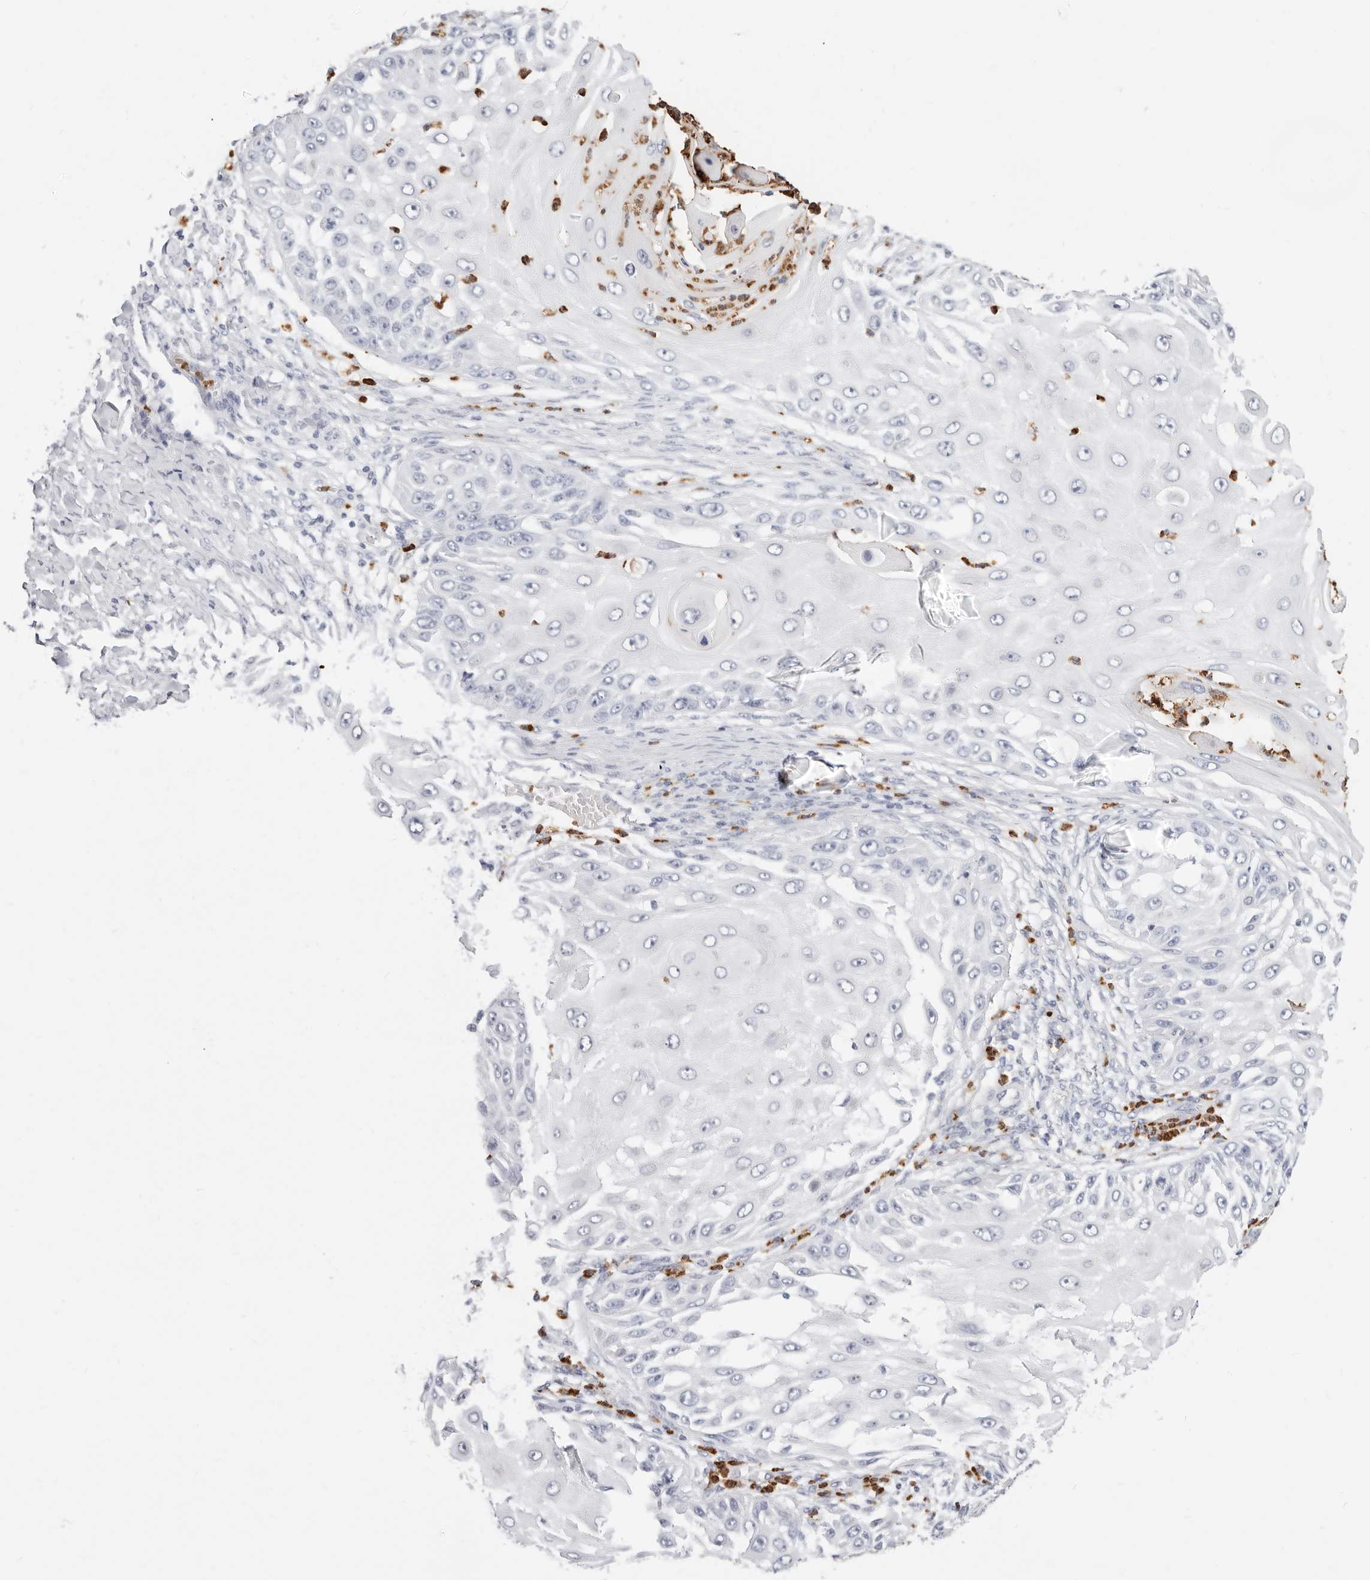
{"staining": {"intensity": "negative", "quantity": "none", "location": "none"}, "tissue": "skin cancer", "cell_type": "Tumor cells", "image_type": "cancer", "snomed": [{"axis": "morphology", "description": "Squamous cell carcinoma, NOS"}, {"axis": "topography", "description": "Skin"}], "caption": "Tumor cells show no significant expression in skin squamous cell carcinoma. (DAB immunohistochemistry, high magnification).", "gene": "CAMP", "patient": {"sex": "female", "age": 44}}